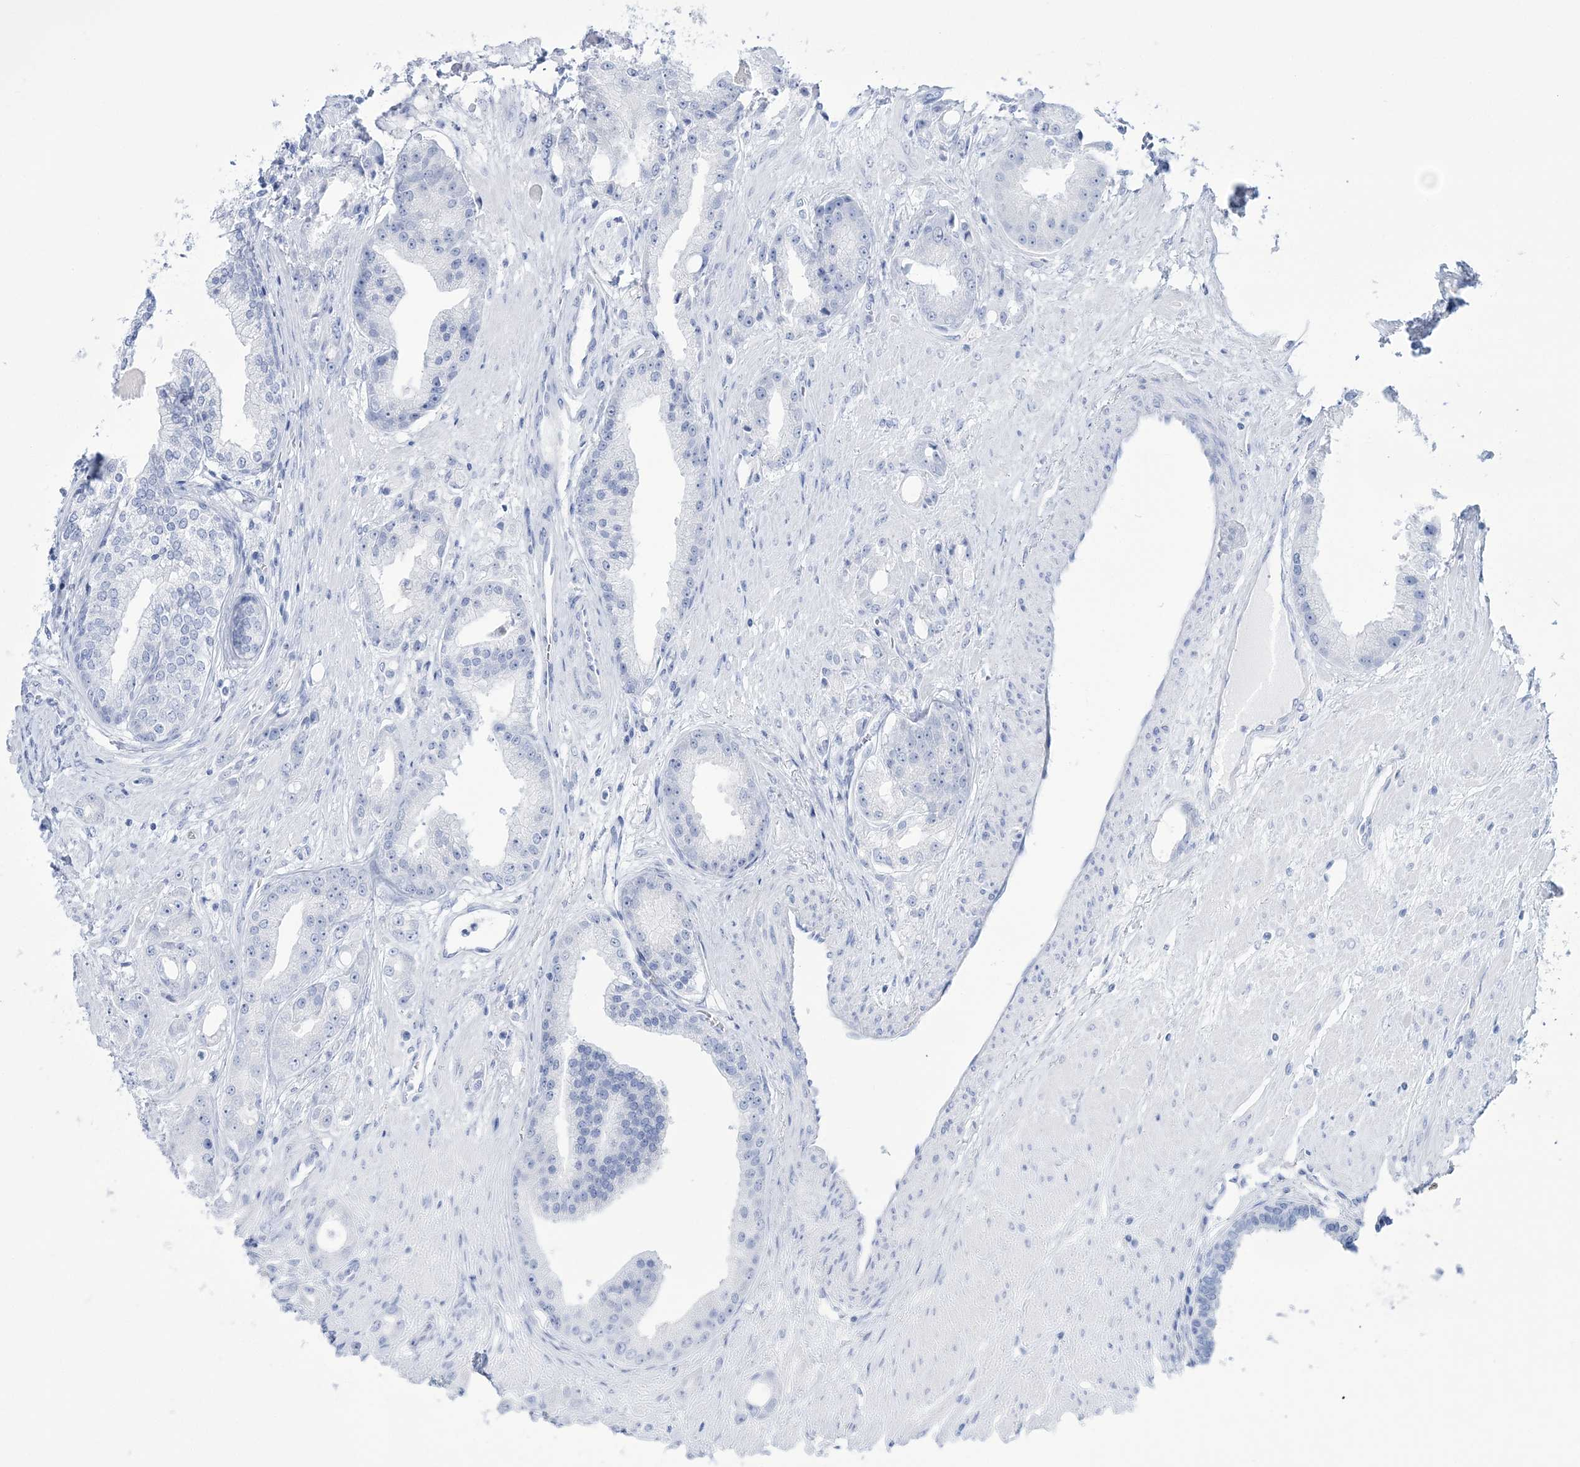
{"staining": {"intensity": "negative", "quantity": "none", "location": "none"}, "tissue": "prostate cancer", "cell_type": "Tumor cells", "image_type": "cancer", "snomed": [{"axis": "morphology", "description": "Adenocarcinoma, Low grade"}, {"axis": "topography", "description": "Prostate"}], "caption": "The histopathology image displays no staining of tumor cells in prostate low-grade adenocarcinoma.", "gene": "RBP2", "patient": {"sex": "male", "age": 67}}